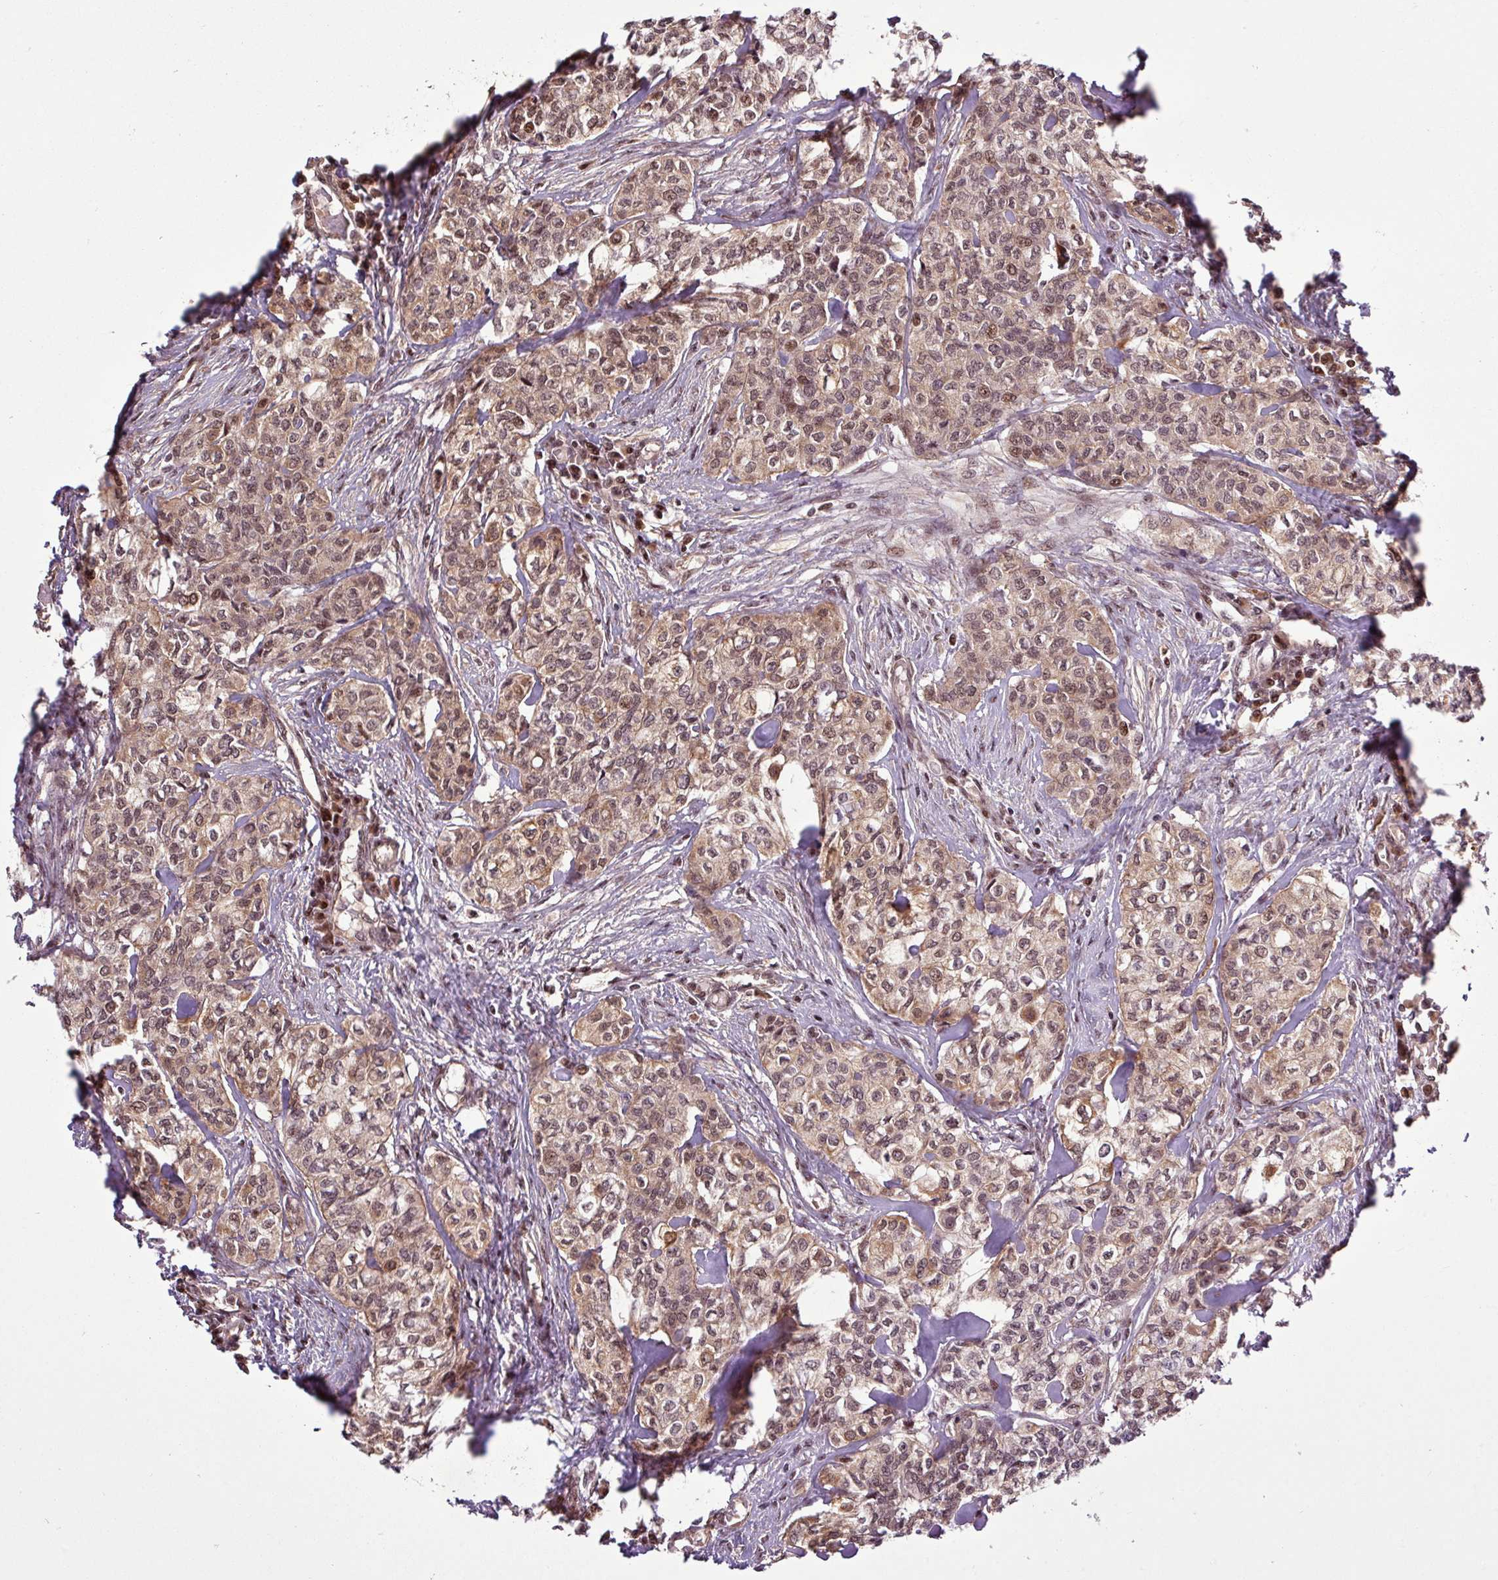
{"staining": {"intensity": "moderate", "quantity": ">75%", "location": "cytoplasmic/membranous,nuclear"}, "tissue": "head and neck cancer", "cell_type": "Tumor cells", "image_type": "cancer", "snomed": [{"axis": "morphology", "description": "Adenocarcinoma, NOS"}, {"axis": "topography", "description": "Head-Neck"}], "caption": "Head and neck cancer (adenocarcinoma) stained with immunohistochemistry (IHC) shows moderate cytoplasmic/membranous and nuclear positivity in about >75% of tumor cells. Nuclei are stained in blue.", "gene": "ITPKC", "patient": {"sex": "male", "age": 81}}